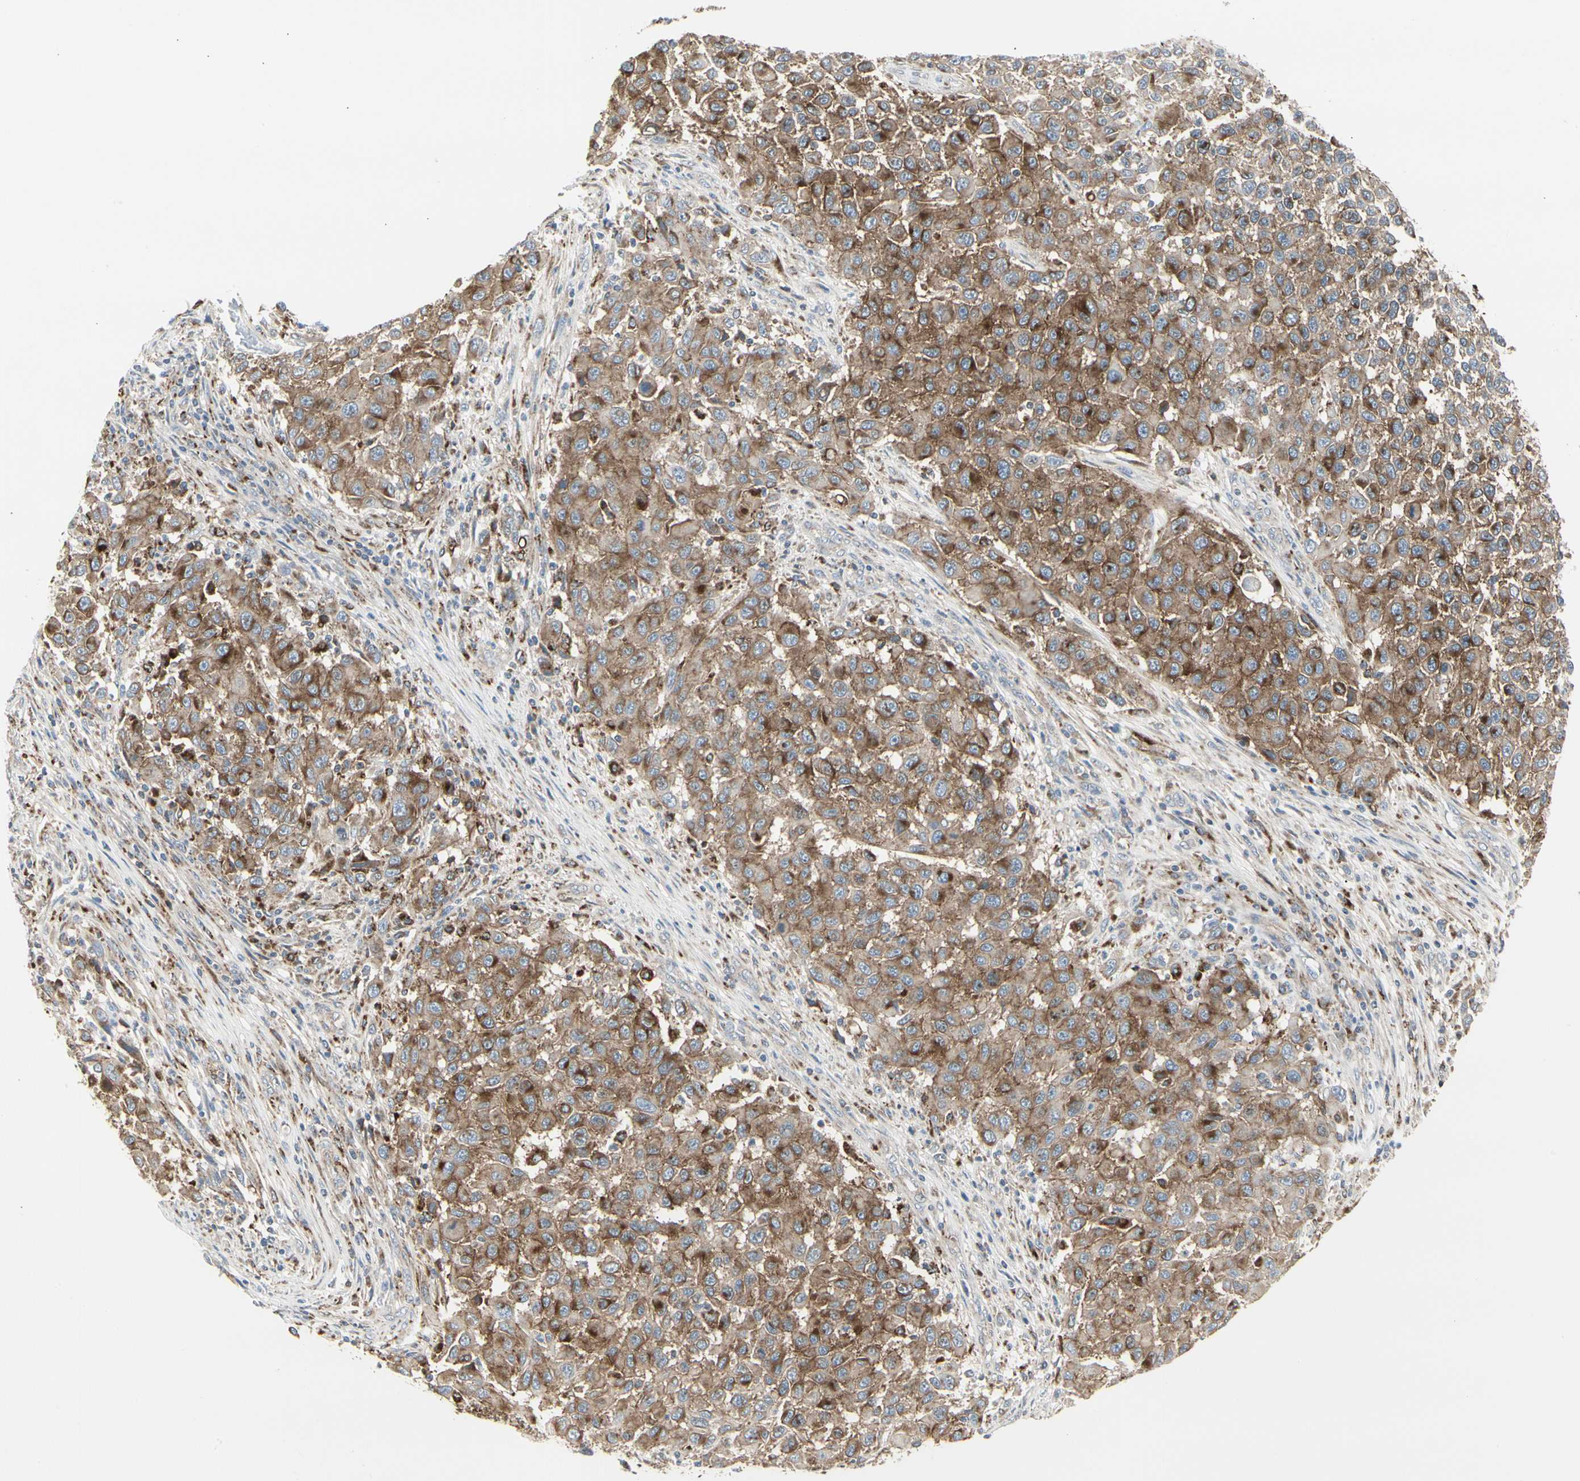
{"staining": {"intensity": "moderate", "quantity": ">75%", "location": "cytoplasmic/membranous"}, "tissue": "melanoma", "cell_type": "Tumor cells", "image_type": "cancer", "snomed": [{"axis": "morphology", "description": "Malignant melanoma, Metastatic site"}, {"axis": "topography", "description": "Lymph node"}], "caption": "A histopathology image of melanoma stained for a protein shows moderate cytoplasmic/membranous brown staining in tumor cells. The staining is performed using DAB (3,3'-diaminobenzidine) brown chromogen to label protein expression. The nuclei are counter-stained blue using hematoxylin.", "gene": "ATP6V1B2", "patient": {"sex": "male", "age": 61}}